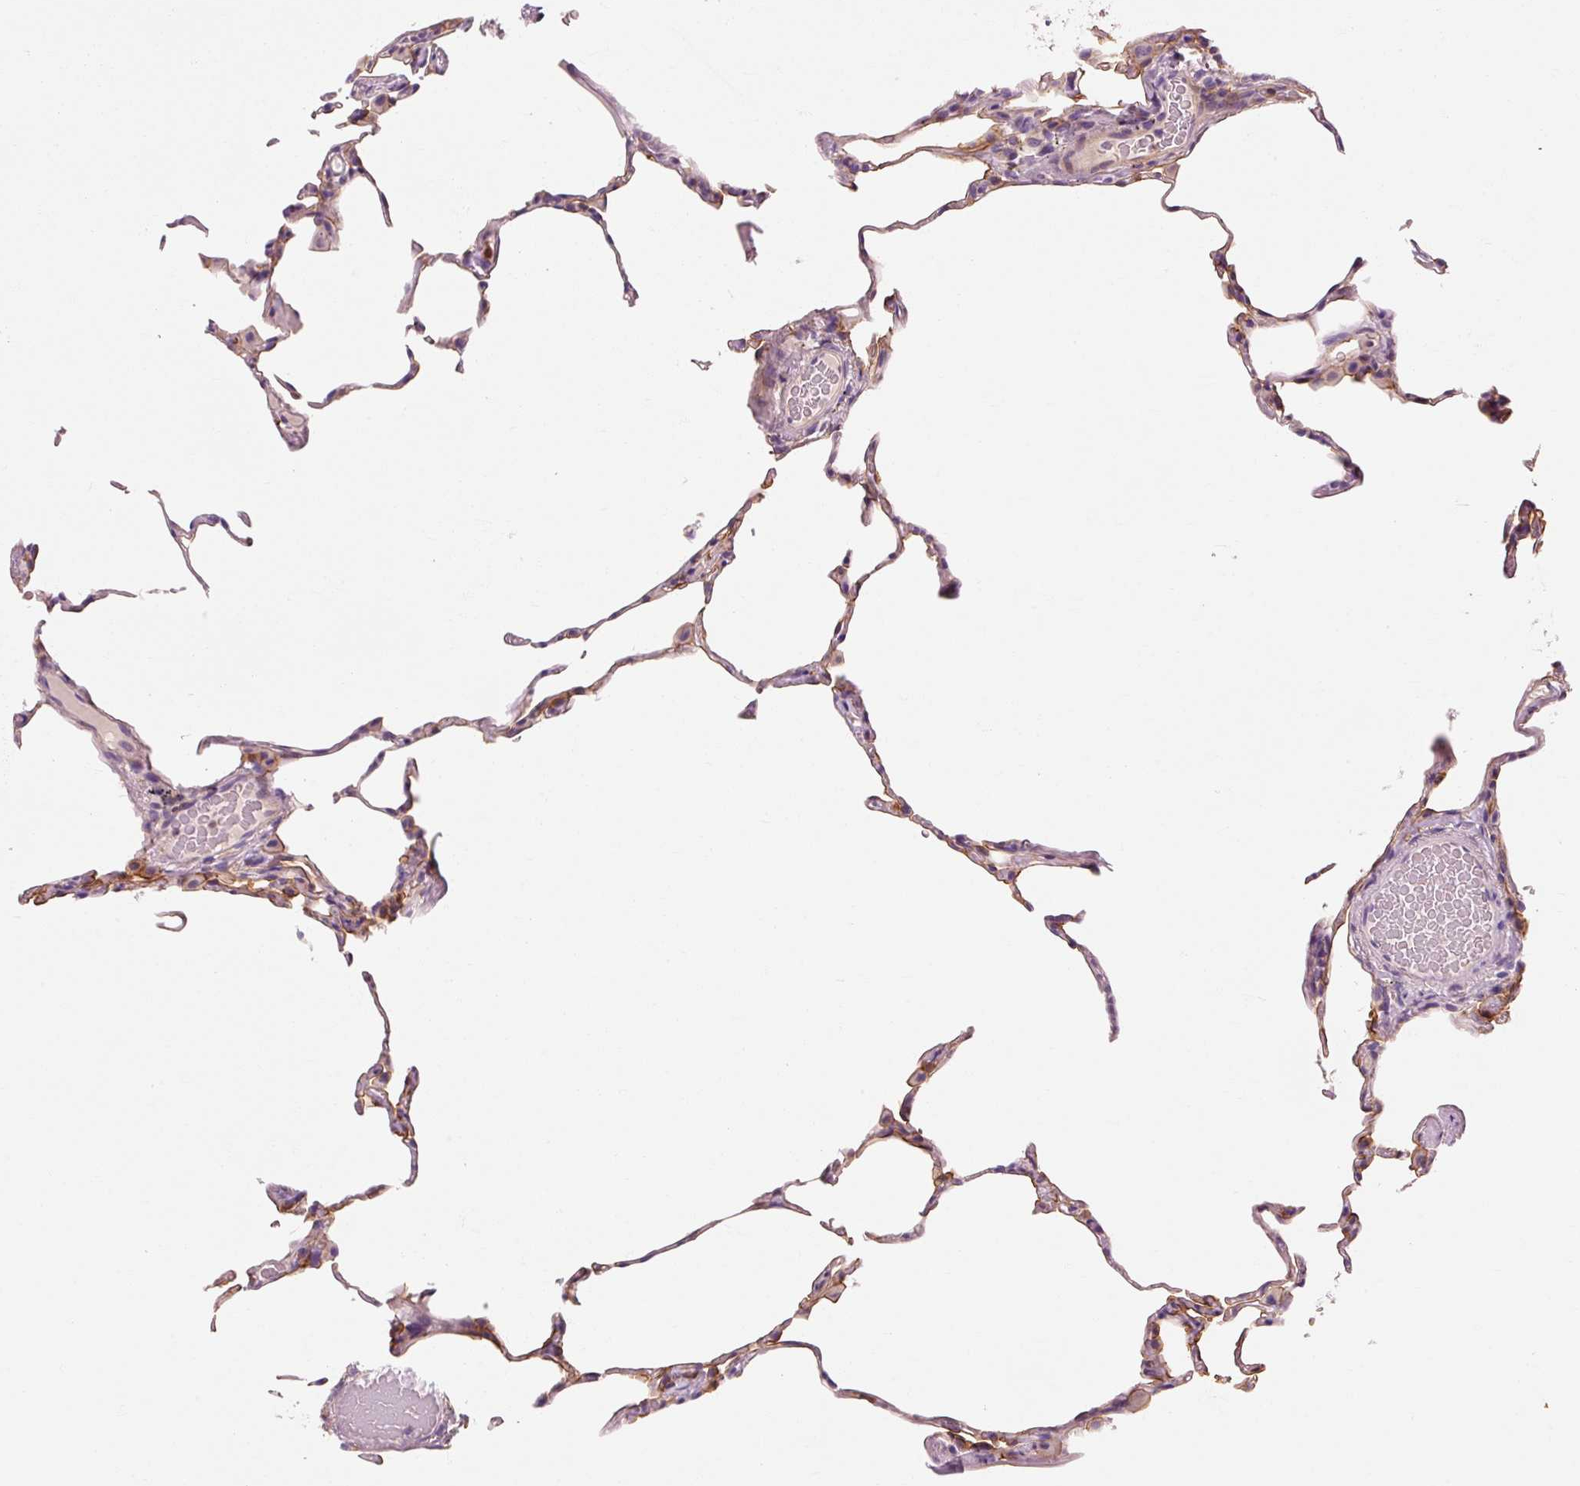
{"staining": {"intensity": "moderate", "quantity": "<25%", "location": "cytoplasmic/membranous"}, "tissue": "lung", "cell_type": "Alveolar cells", "image_type": "normal", "snomed": [{"axis": "morphology", "description": "Normal tissue, NOS"}, {"axis": "topography", "description": "Lung"}], "caption": "Protein analysis of normal lung shows moderate cytoplasmic/membranous expression in about <25% of alveolar cells.", "gene": "OR8K1", "patient": {"sex": "female", "age": 57}}